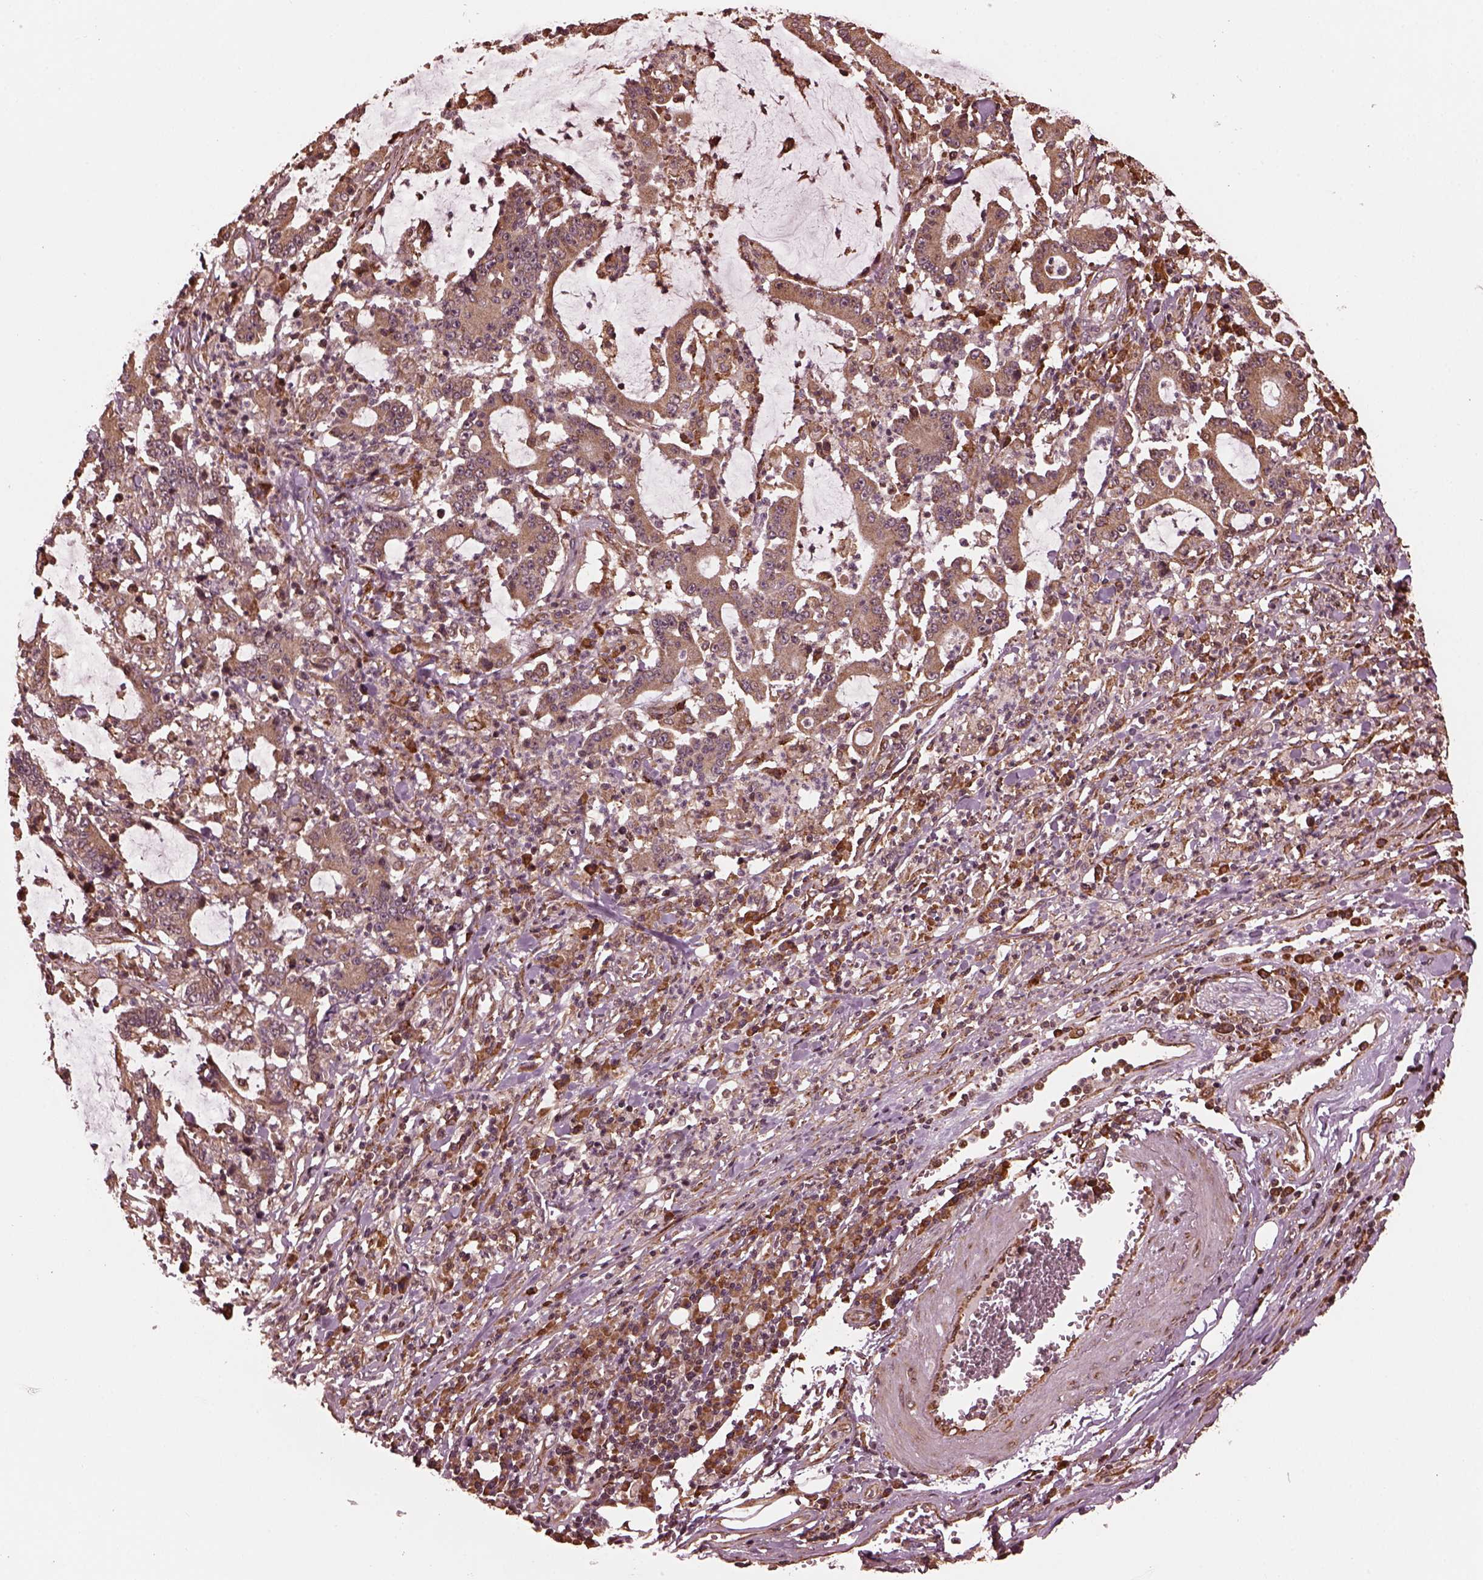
{"staining": {"intensity": "moderate", "quantity": ">75%", "location": "cytoplasmic/membranous"}, "tissue": "stomach cancer", "cell_type": "Tumor cells", "image_type": "cancer", "snomed": [{"axis": "morphology", "description": "Adenocarcinoma, NOS"}, {"axis": "topography", "description": "Stomach, upper"}], "caption": "Immunohistochemical staining of stomach adenocarcinoma displays medium levels of moderate cytoplasmic/membranous protein expression in approximately >75% of tumor cells.", "gene": "ZNF292", "patient": {"sex": "male", "age": 68}}